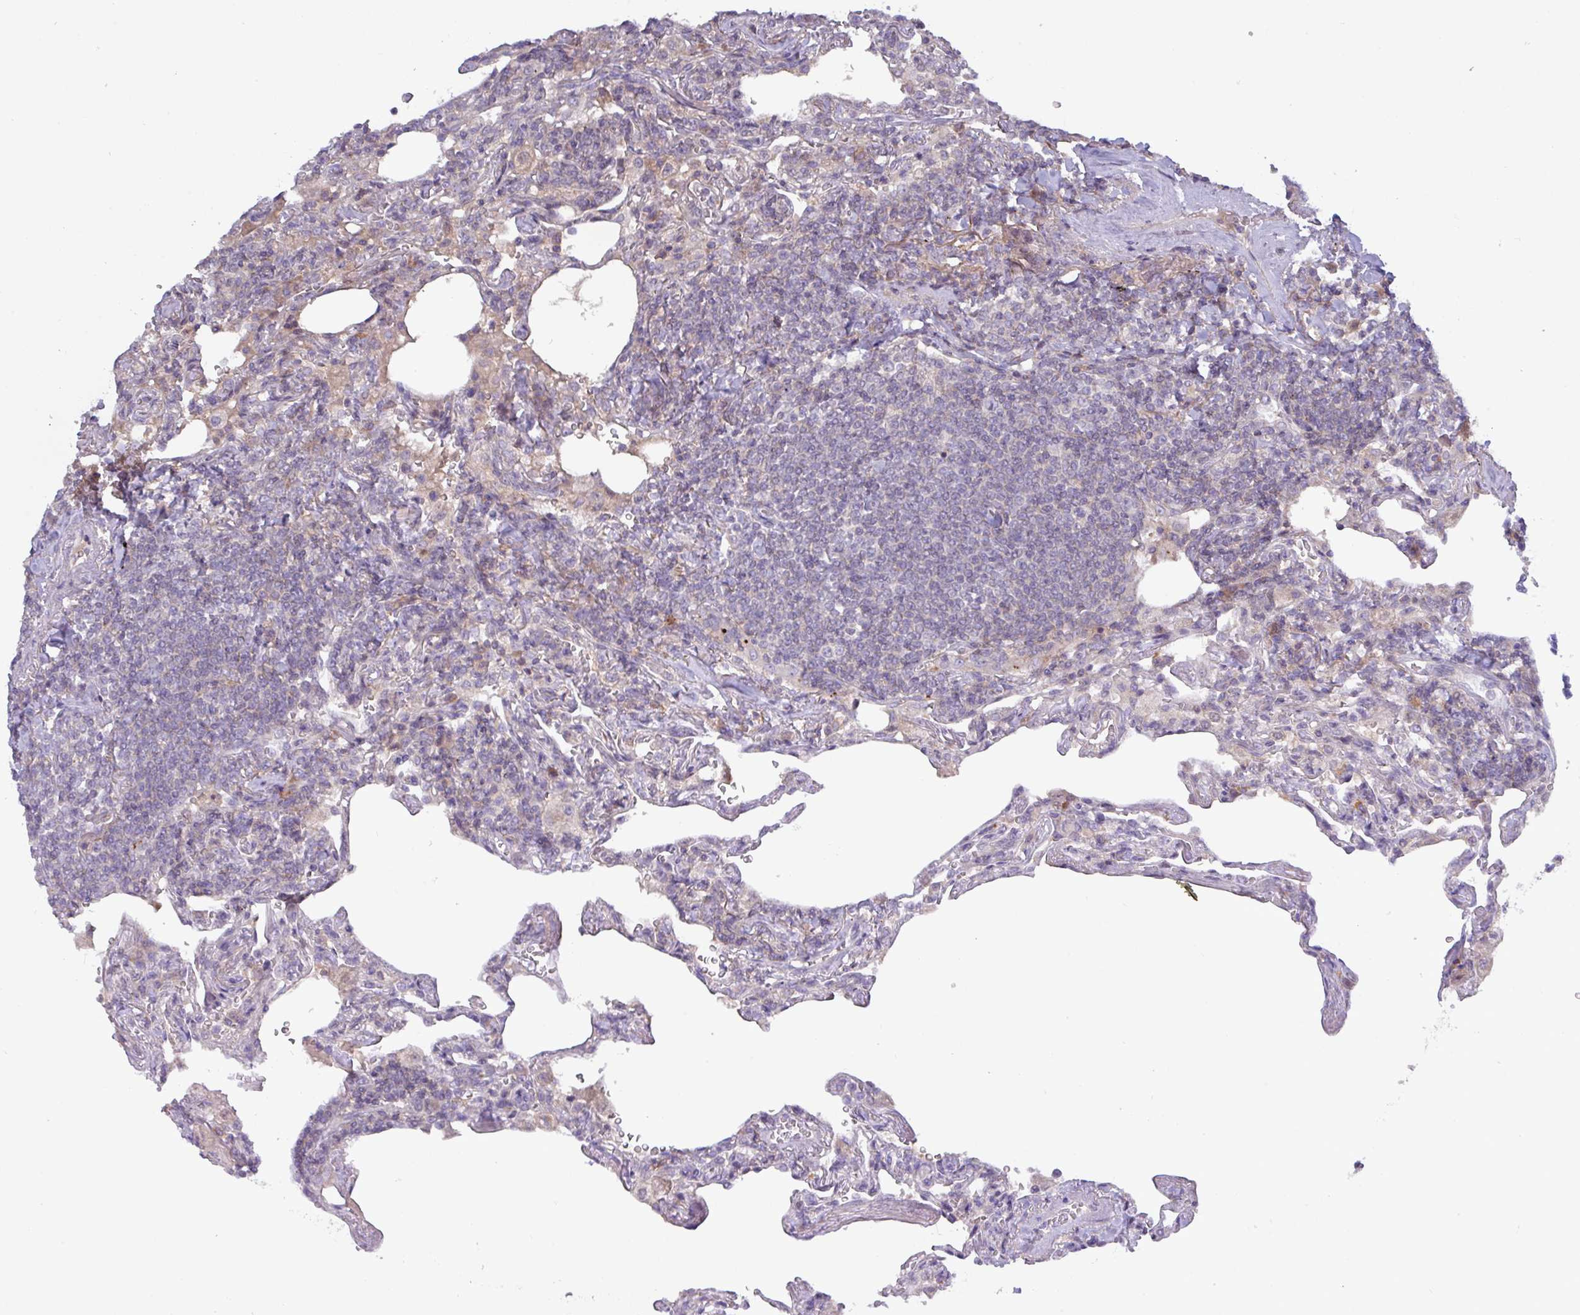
{"staining": {"intensity": "negative", "quantity": "none", "location": "none"}, "tissue": "lymphoma", "cell_type": "Tumor cells", "image_type": "cancer", "snomed": [{"axis": "morphology", "description": "Malignant lymphoma, non-Hodgkin's type, Low grade"}, {"axis": "topography", "description": "Lung"}], "caption": "Lymphoma was stained to show a protein in brown. There is no significant expression in tumor cells.", "gene": "TNFSF12", "patient": {"sex": "female", "age": 71}}